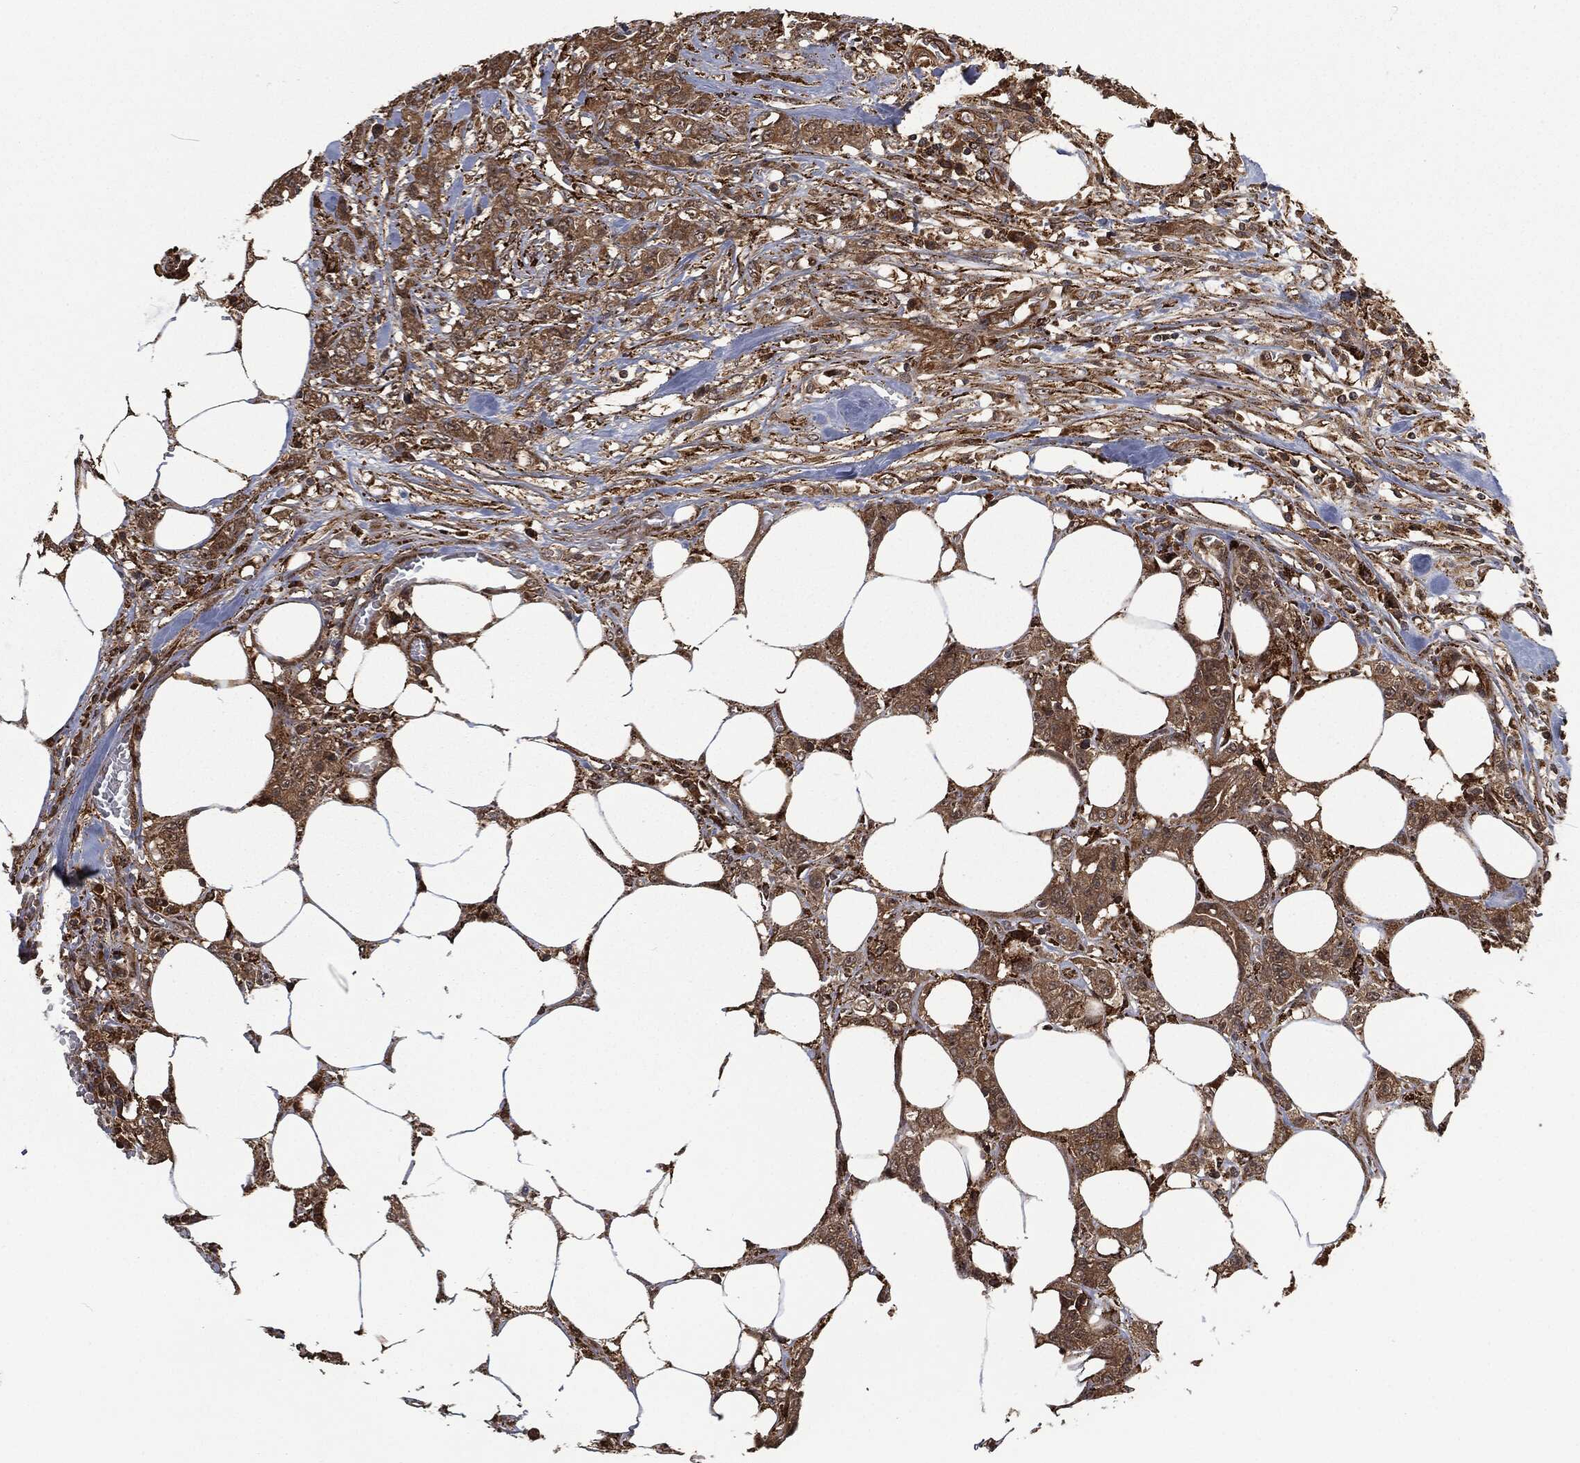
{"staining": {"intensity": "moderate", "quantity": ">75%", "location": "cytoplasmic/membranous"}, "tissue": "colorectal cancer", "cell_type": "Tumor cells", "image_type": "cancer", "snomed": [{"axis": "morphology", "description": "Adenocarcinoma, NOS"}, {"axis": "topography", "description": "Colon"}], "caption": "An immunohistochemistry histopathology image of tumor tissue is shown. Protein staining in brown shows moderate cytoplasmic/membranous positivity in colorectal cancer (adenocarcinoma) within tumor cells.", "gene": "RFTN1", "patient": {"sex": "female", "age": 48}}